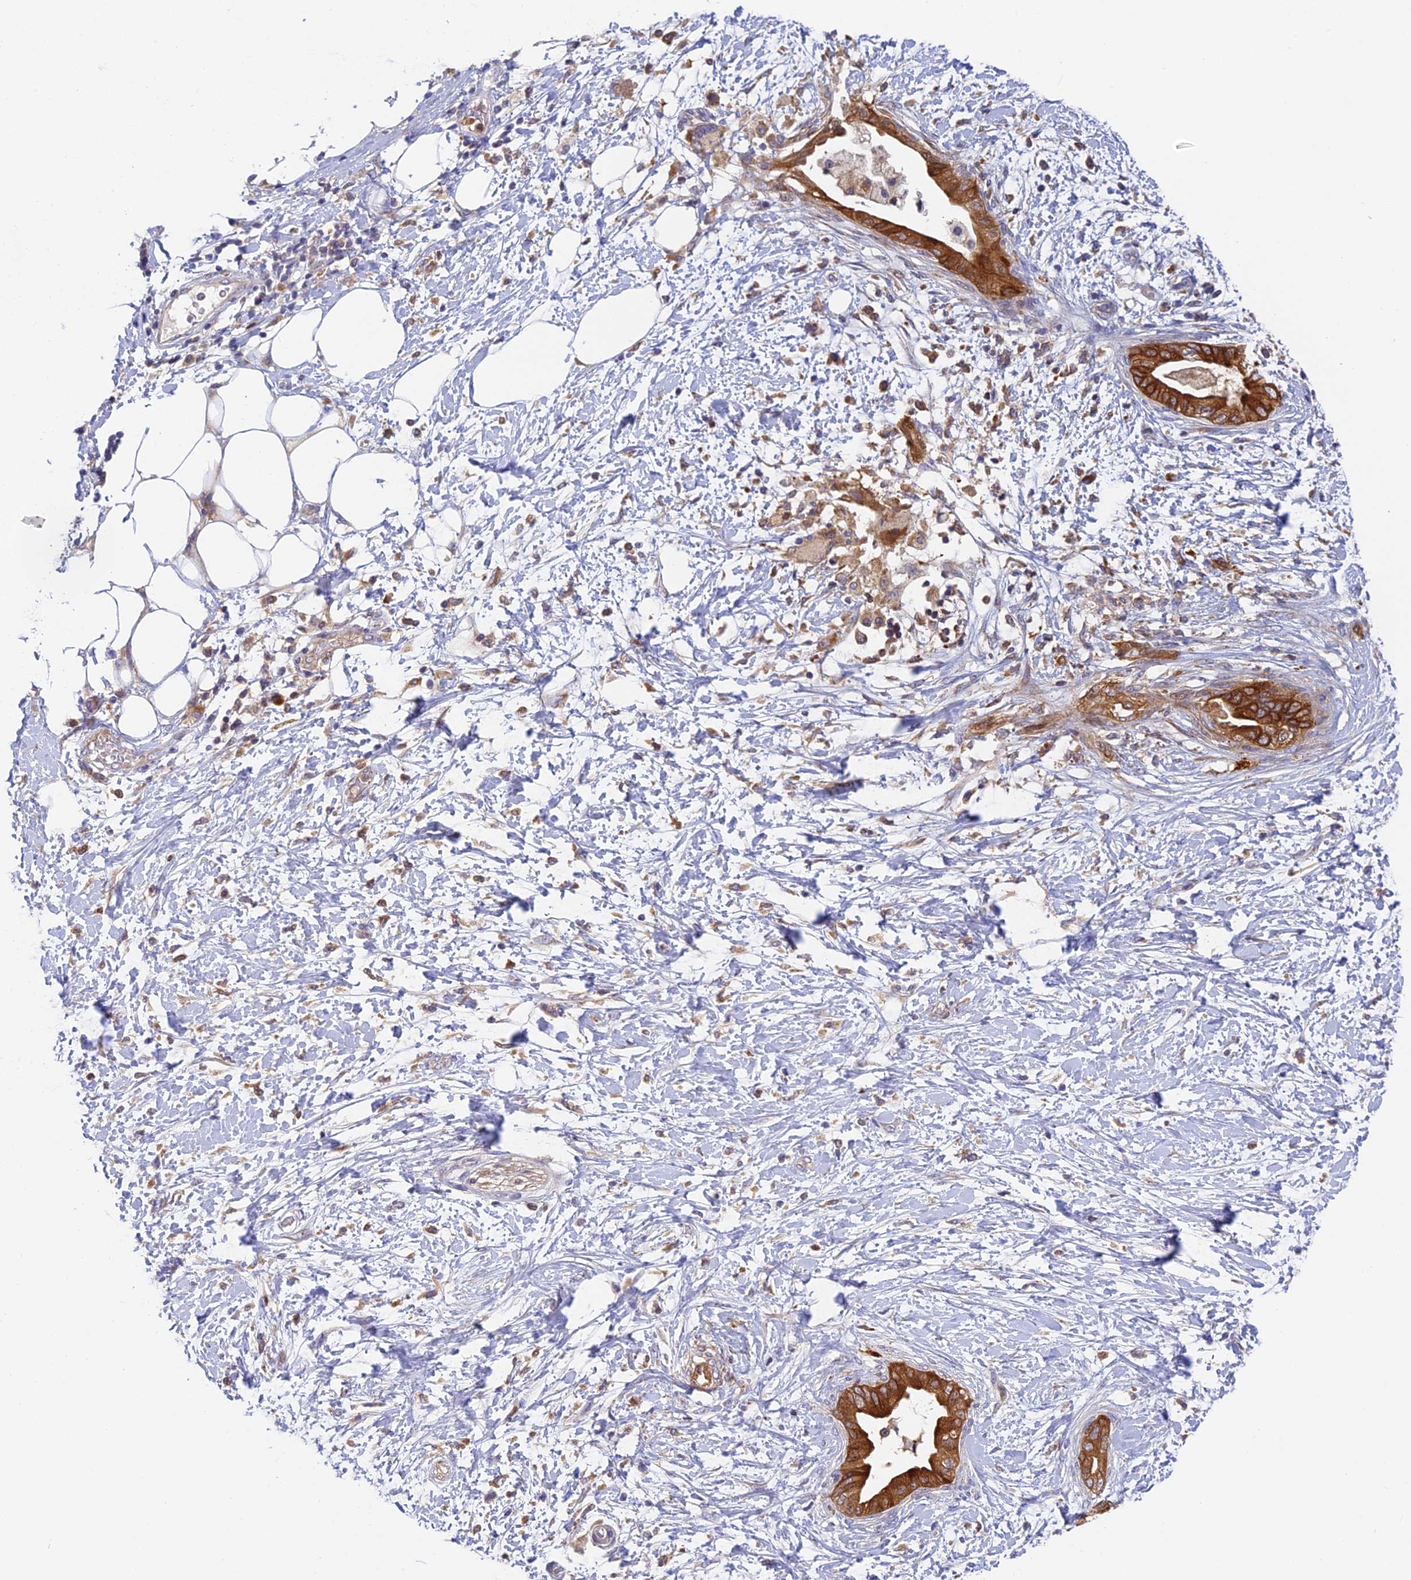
{"staining": {"intensity": "negative", "quantity": "none", "location": "none"}, "tissue": "adipose tissue", "cell_type": "Adipocytes", "image_type": "normal", "snomed": [{"axis": "morphology", "description": "Normal tissue, NOS"}, {"axis": "morphology", "description": "Adenocarcinoma, NOS"}, {"axis": "topography", "description": "Duodenum"}, {"axis": "topography", "description": "Peripheral nerve tissue"}], "caption": "This is a histopathology image of immunohistochemistry (IHC) staining of normal adipose tissue, which shows no positivity in adipocytes. (DAB (3,3'-diaminobenzidine) immunohistochemistry with hematoxylin counter stain).", "gene": "IPO5", "patient": {"sex": "female", "age": 60}}